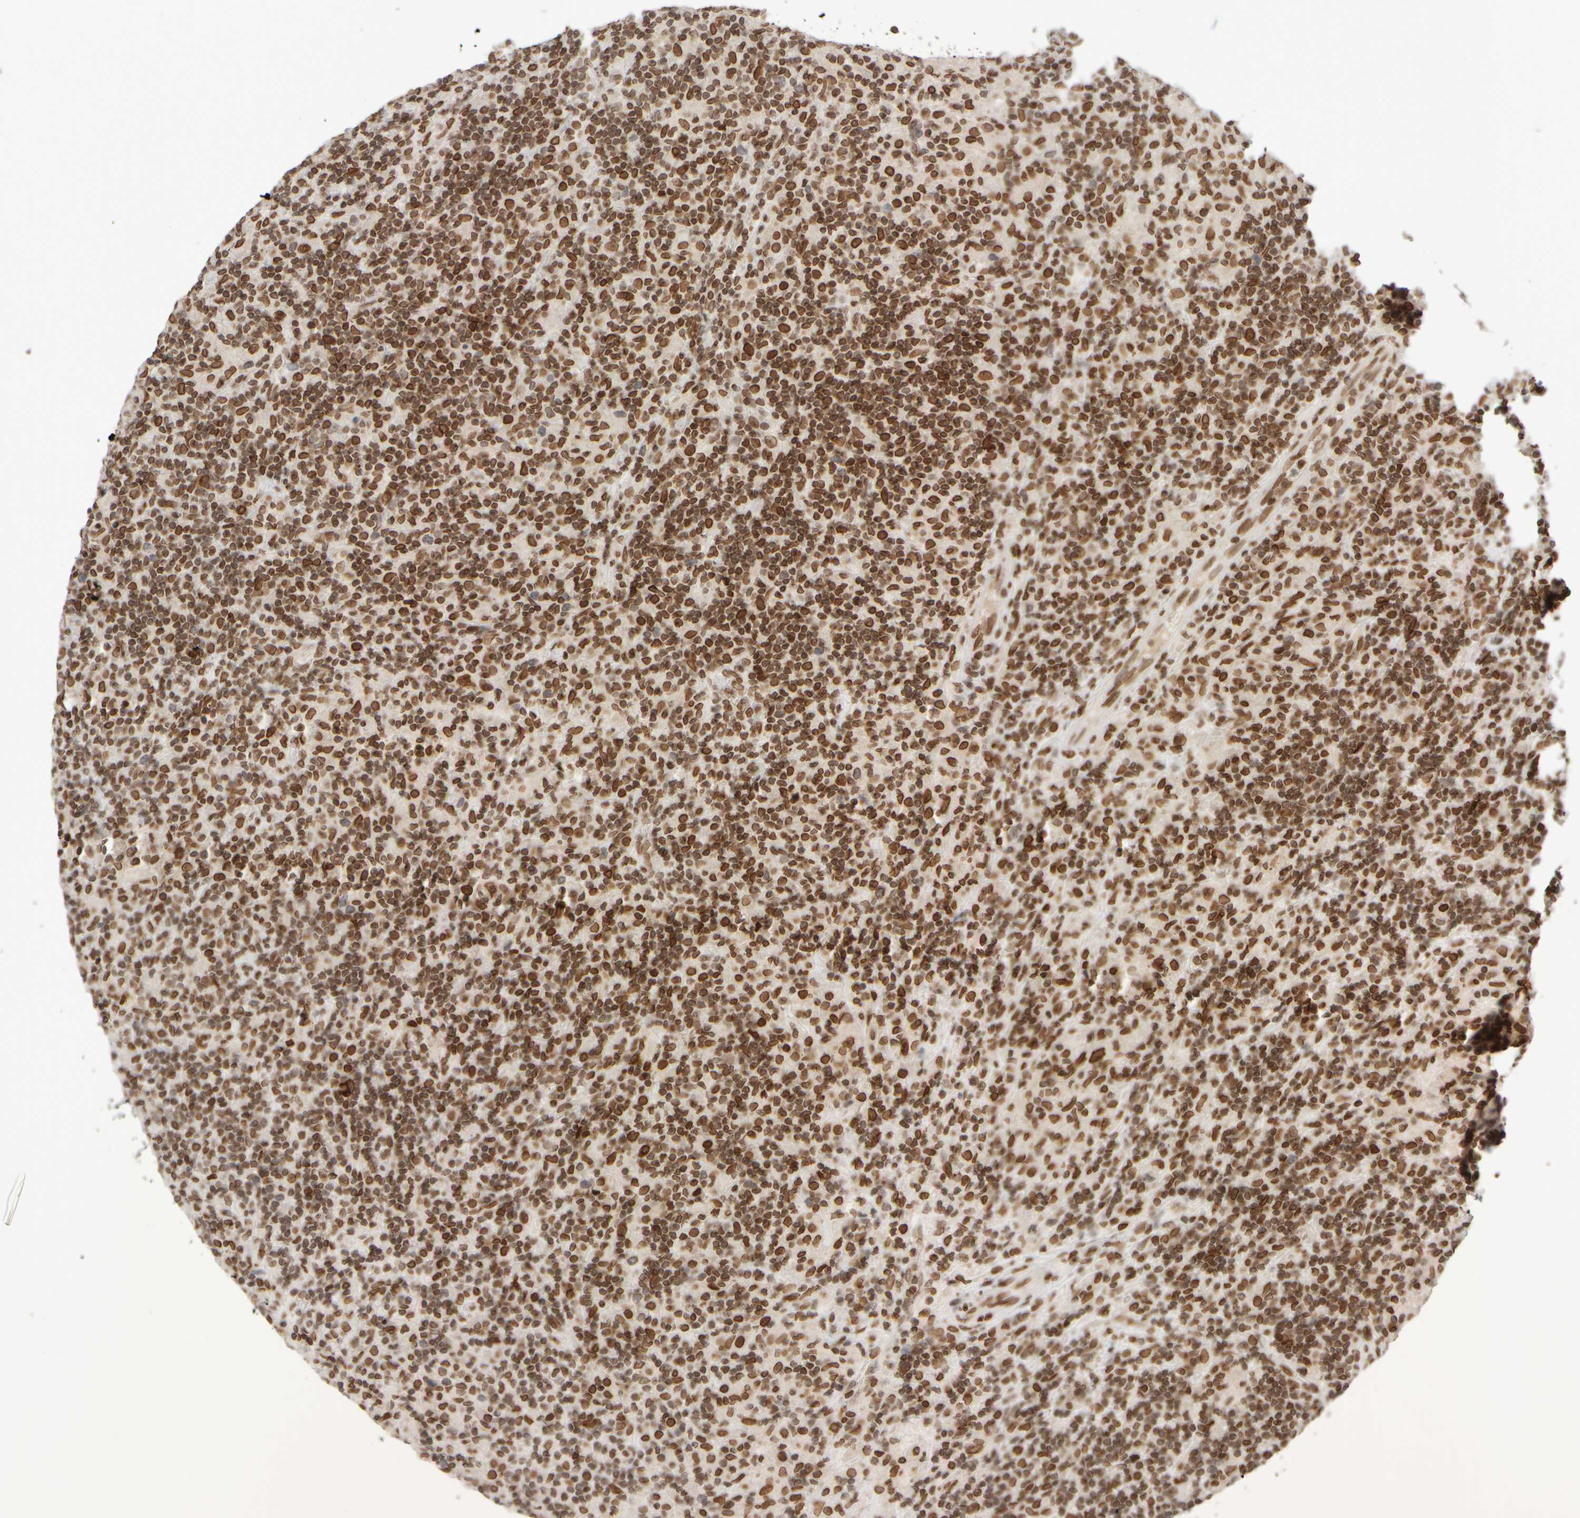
{"staining": {"intensity": "strong", "quantity": ">75%", "location": "cytoplasmic/membranous,nuclear"}, "tissue": "lymphoma", "cell_type": "Tumor cells", "image_type": "cancer", "snomed": [{"axis": "morphology", "description": "Hodgkin's disease, NOS"}, {"axis": "topography", "description": "Lymph node"}], "caption": "Strong cytoplasmic/membranous and nuclear staining for a protein is identified in approximately >75% of tumor cells of lymphoma using IHC.", "gene": "ZC3HC1", "patient": {"sex": "male", "age": 70}}